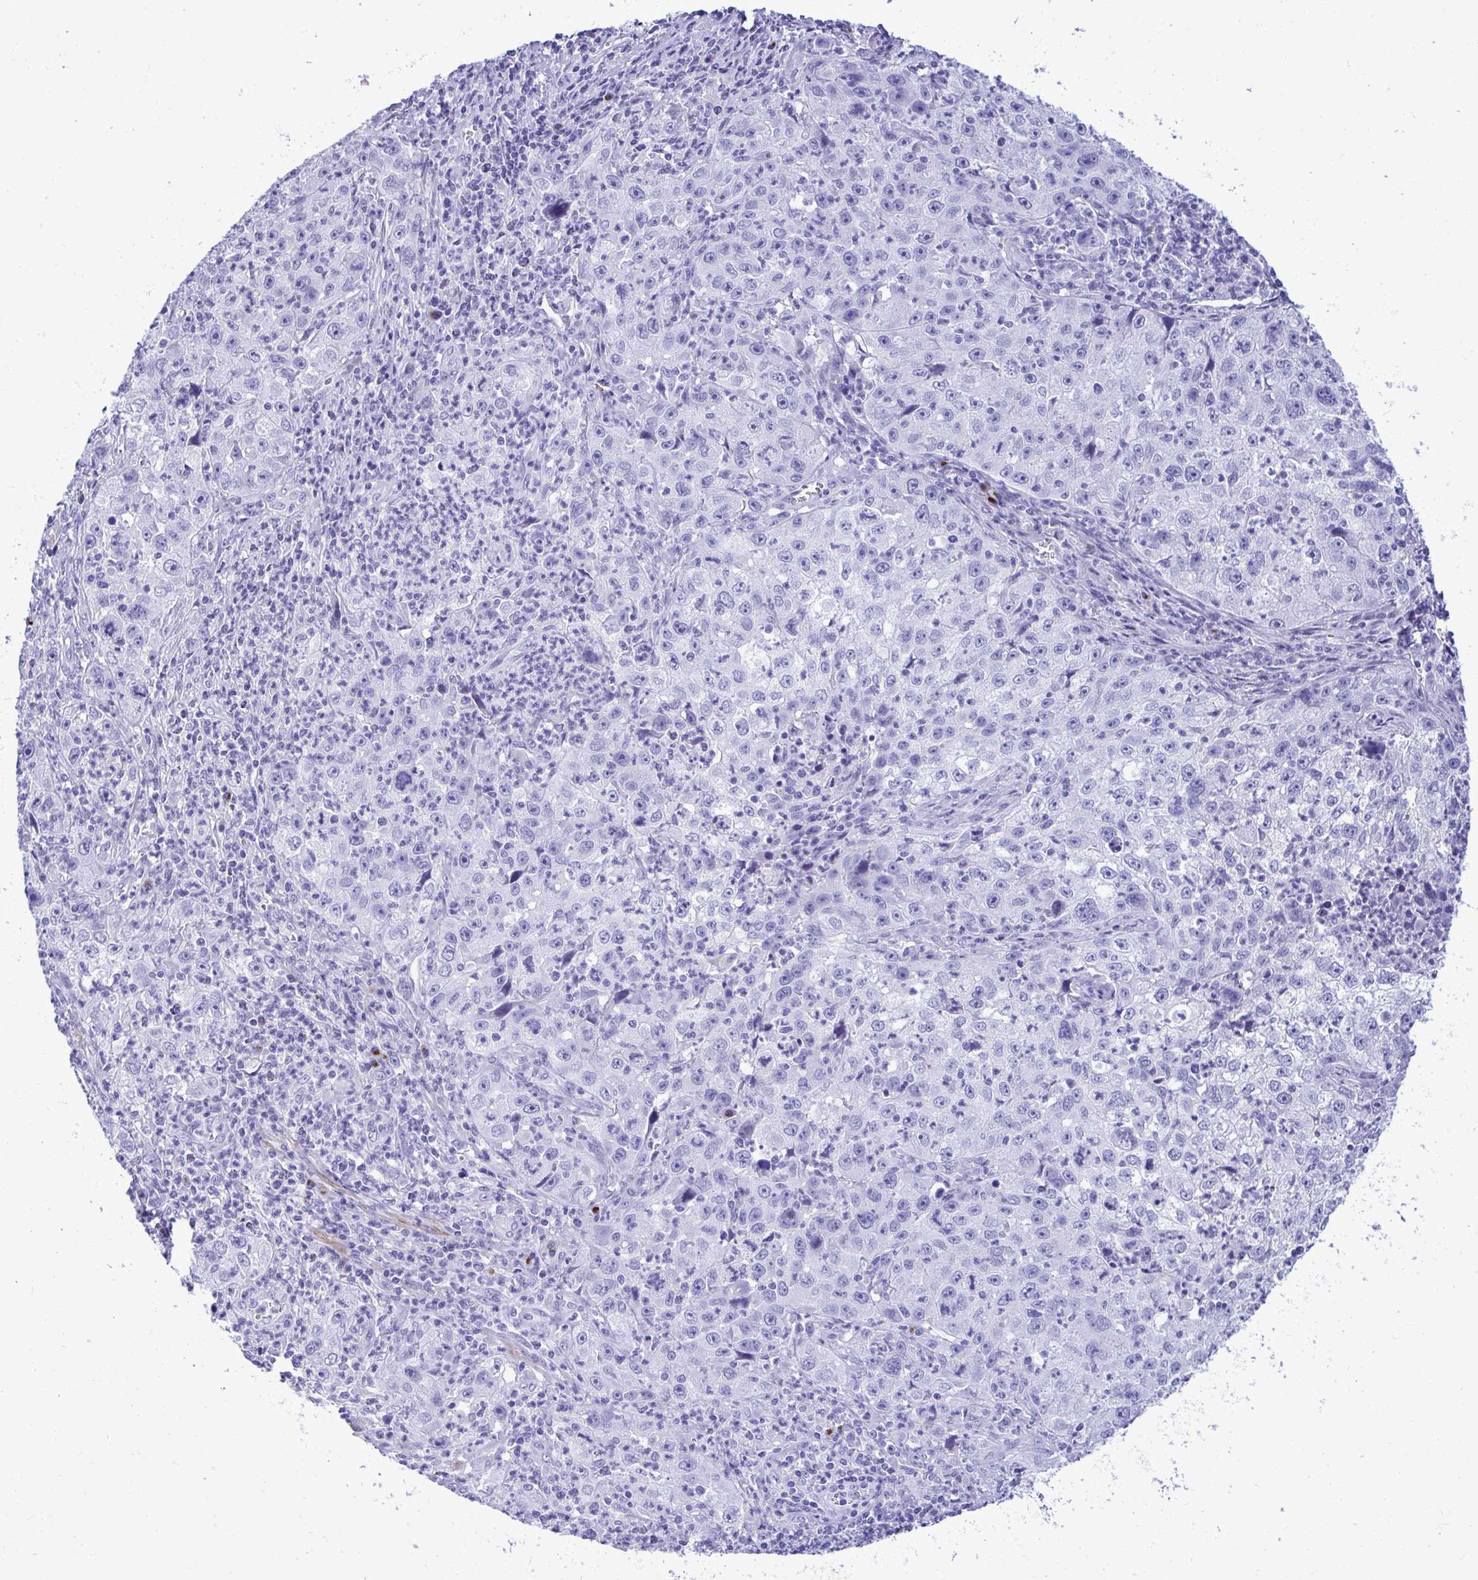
{"staining": {"intensity": "negative", "quantity": "none", "location": "none"}, "tissue": "lung cancer", "cell_type": "Tumor cells", "image_type": "cancer", "snomed": [{"axis": "morphology", "description": "Squamous cell carcinoma, NOS"}, {"axis": "topography", "description": "Lung"}], "caption": "Tumor cells show no significant protein positivity in squamous cell carcinoma (lung).", "gene": "ANKDD1B", "patient": {"sex": "male", "age": 71}}